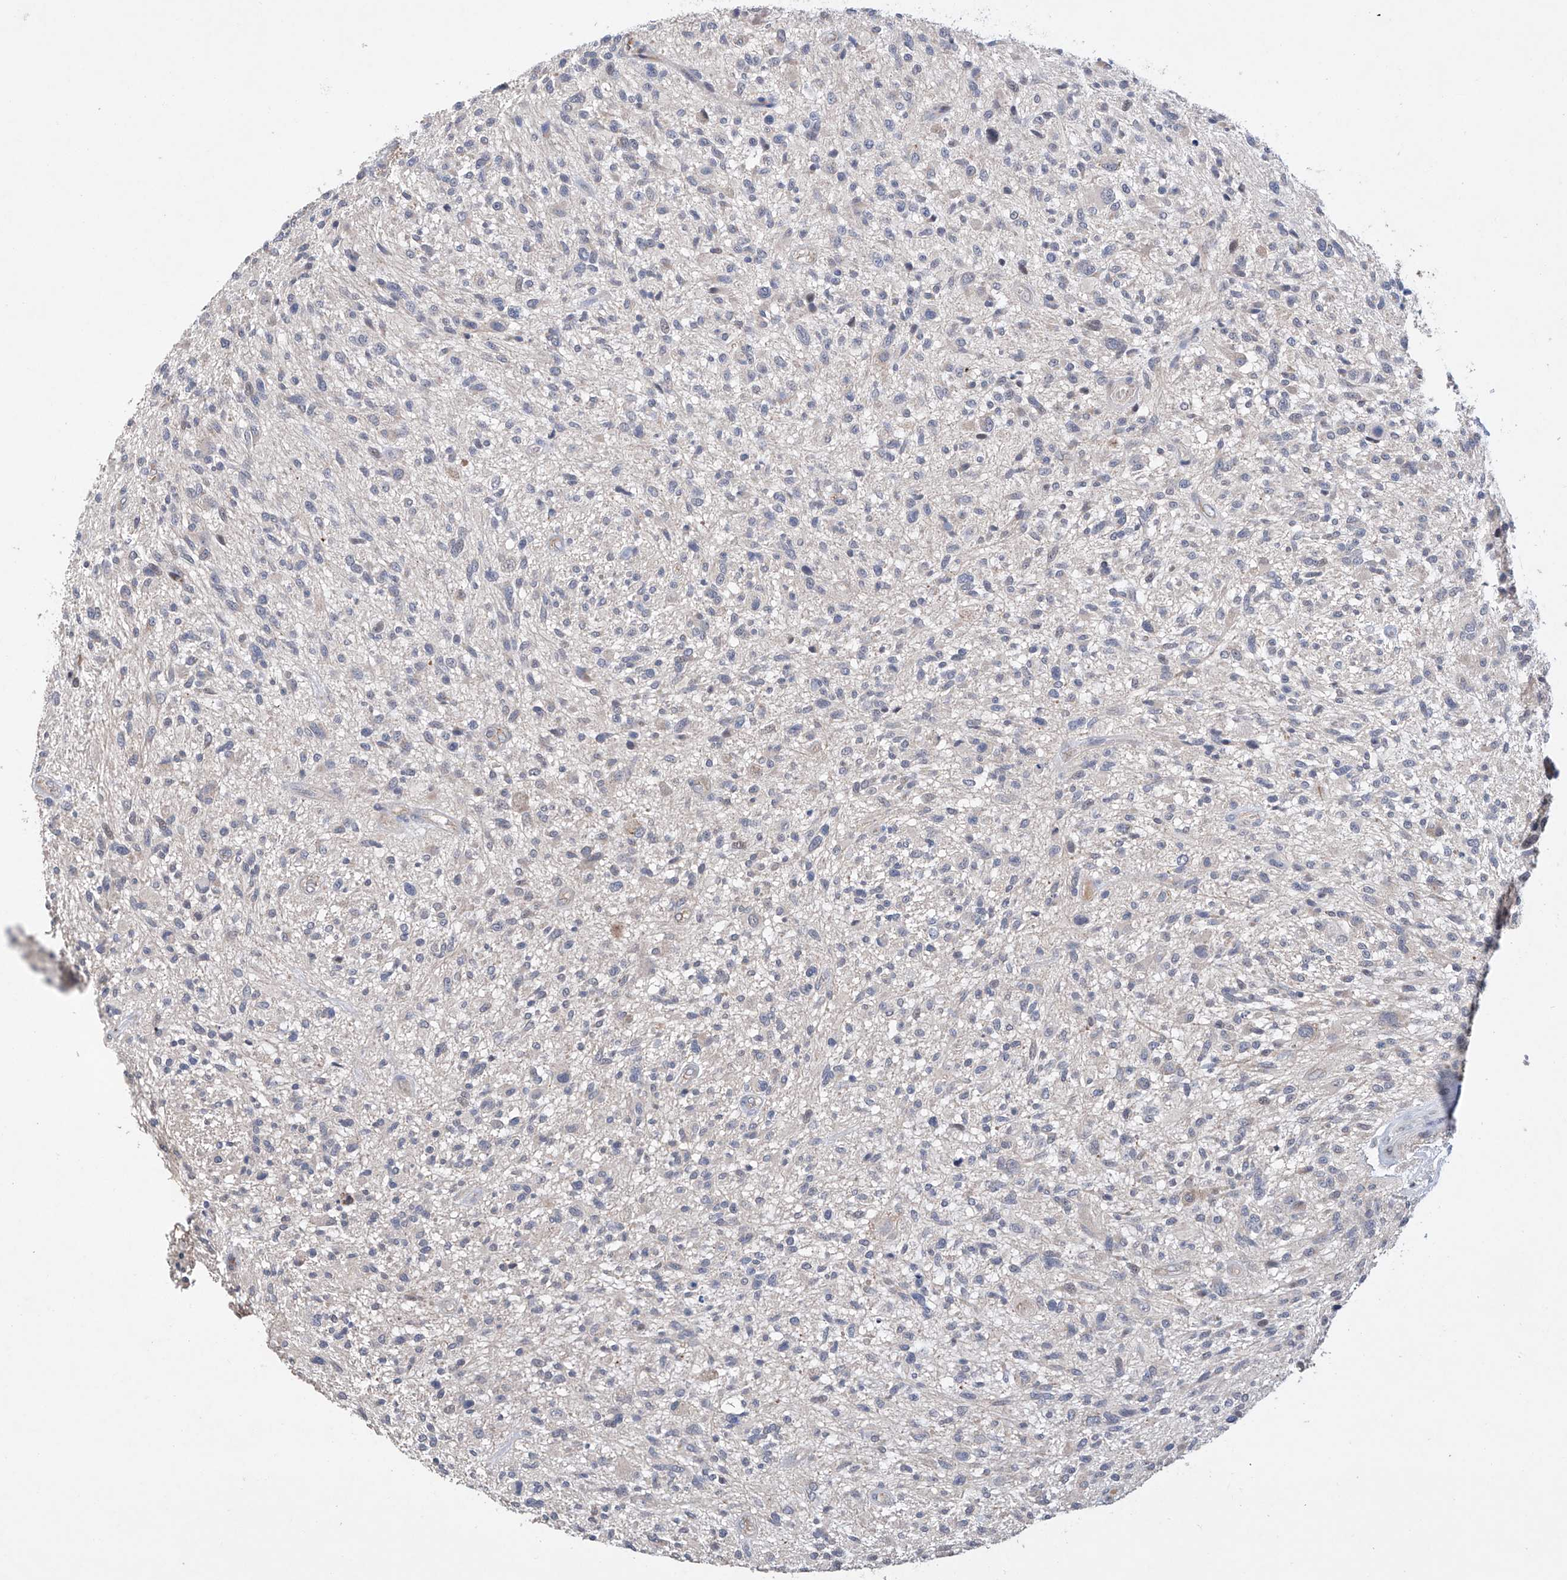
{"staining": {"intensity": "negative", "quantity": "none", "location": "none"}, "tissue": "glioma", "cell_type": "Tumor cells", "image_type": "cancer", "snomed": [{"axis": "morphology", "description": "Glioma, malignant, High grade"}, {"axis": "topography", "description": "Brain"}], "caption": "Human glioma stained for a protein using IHC exhibits no staining in tumor cells.", "gene": "AFG1L", "patient": {"sex": "male", "age": 47}}